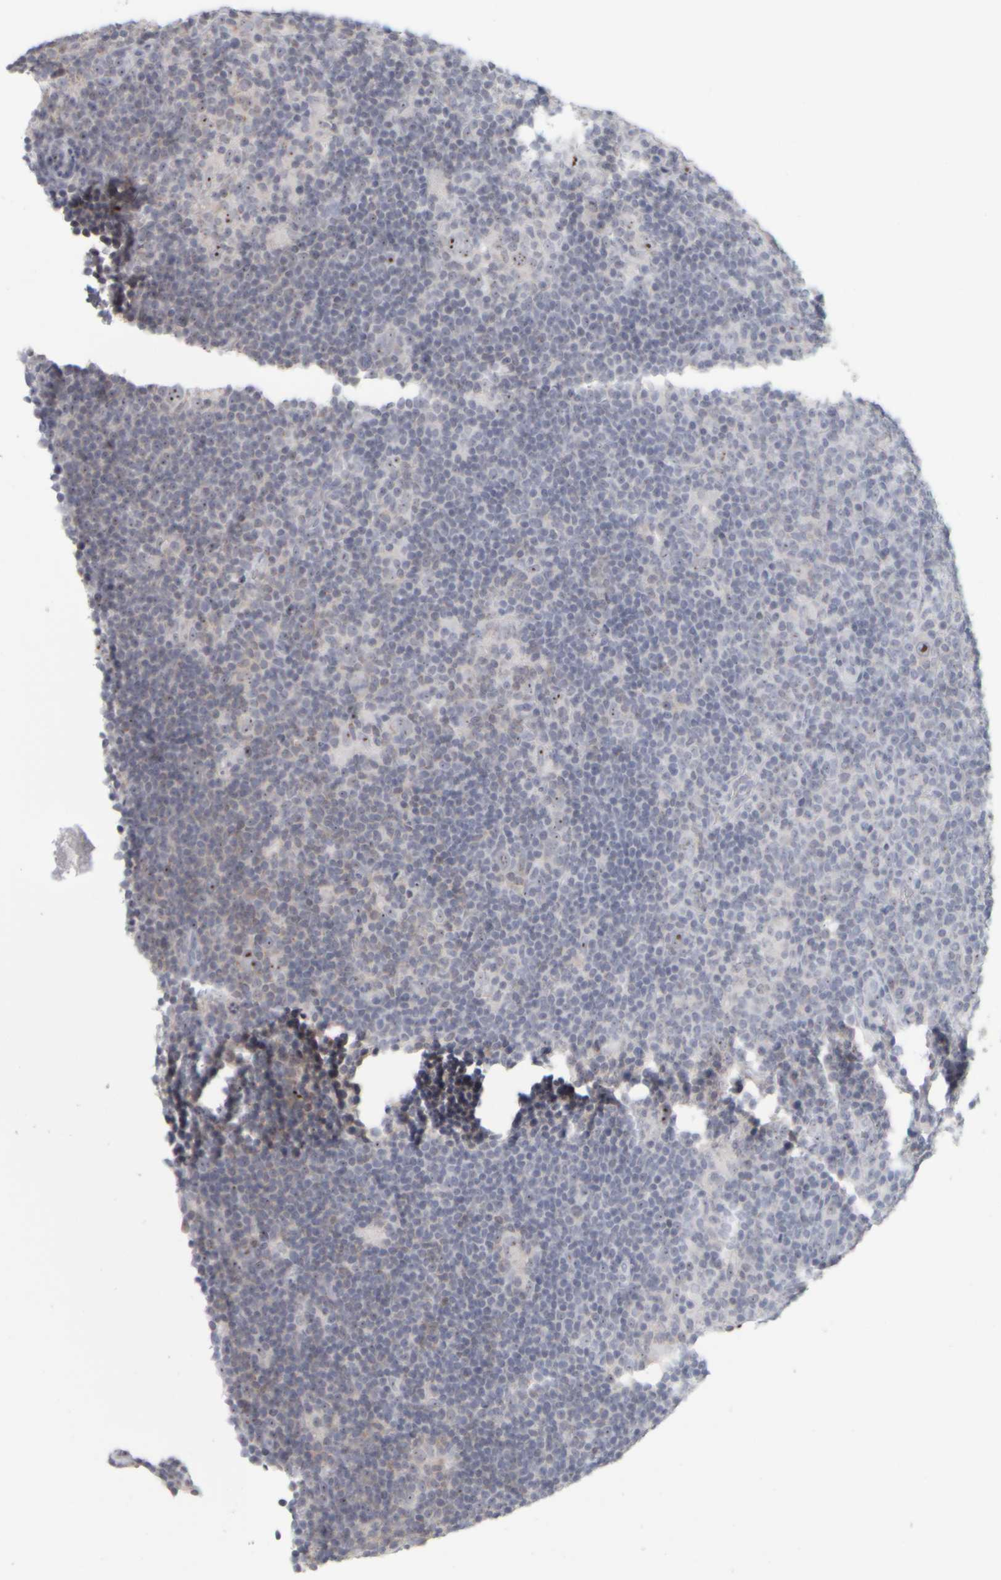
{"staining": {"intensity": "moderate", "quantity": ">75%", "location": "nuclear"}, "tissue": "lymphoma", "cell_type": "Tumor cells", "image_type": "cancer", "snomed": [{"axis": "morphology", "description": "Hodgkin's disease, NOS"}, {"axis": "topography", "description": "Lymph node"}], "caption": "A photomicrograph of Hodgkin's disease stained for a protein demonstrates moderate nuclear brown staining in tumor cells.", "gene": "DCXR", "patient": {"sex": "female", "age": 57}}